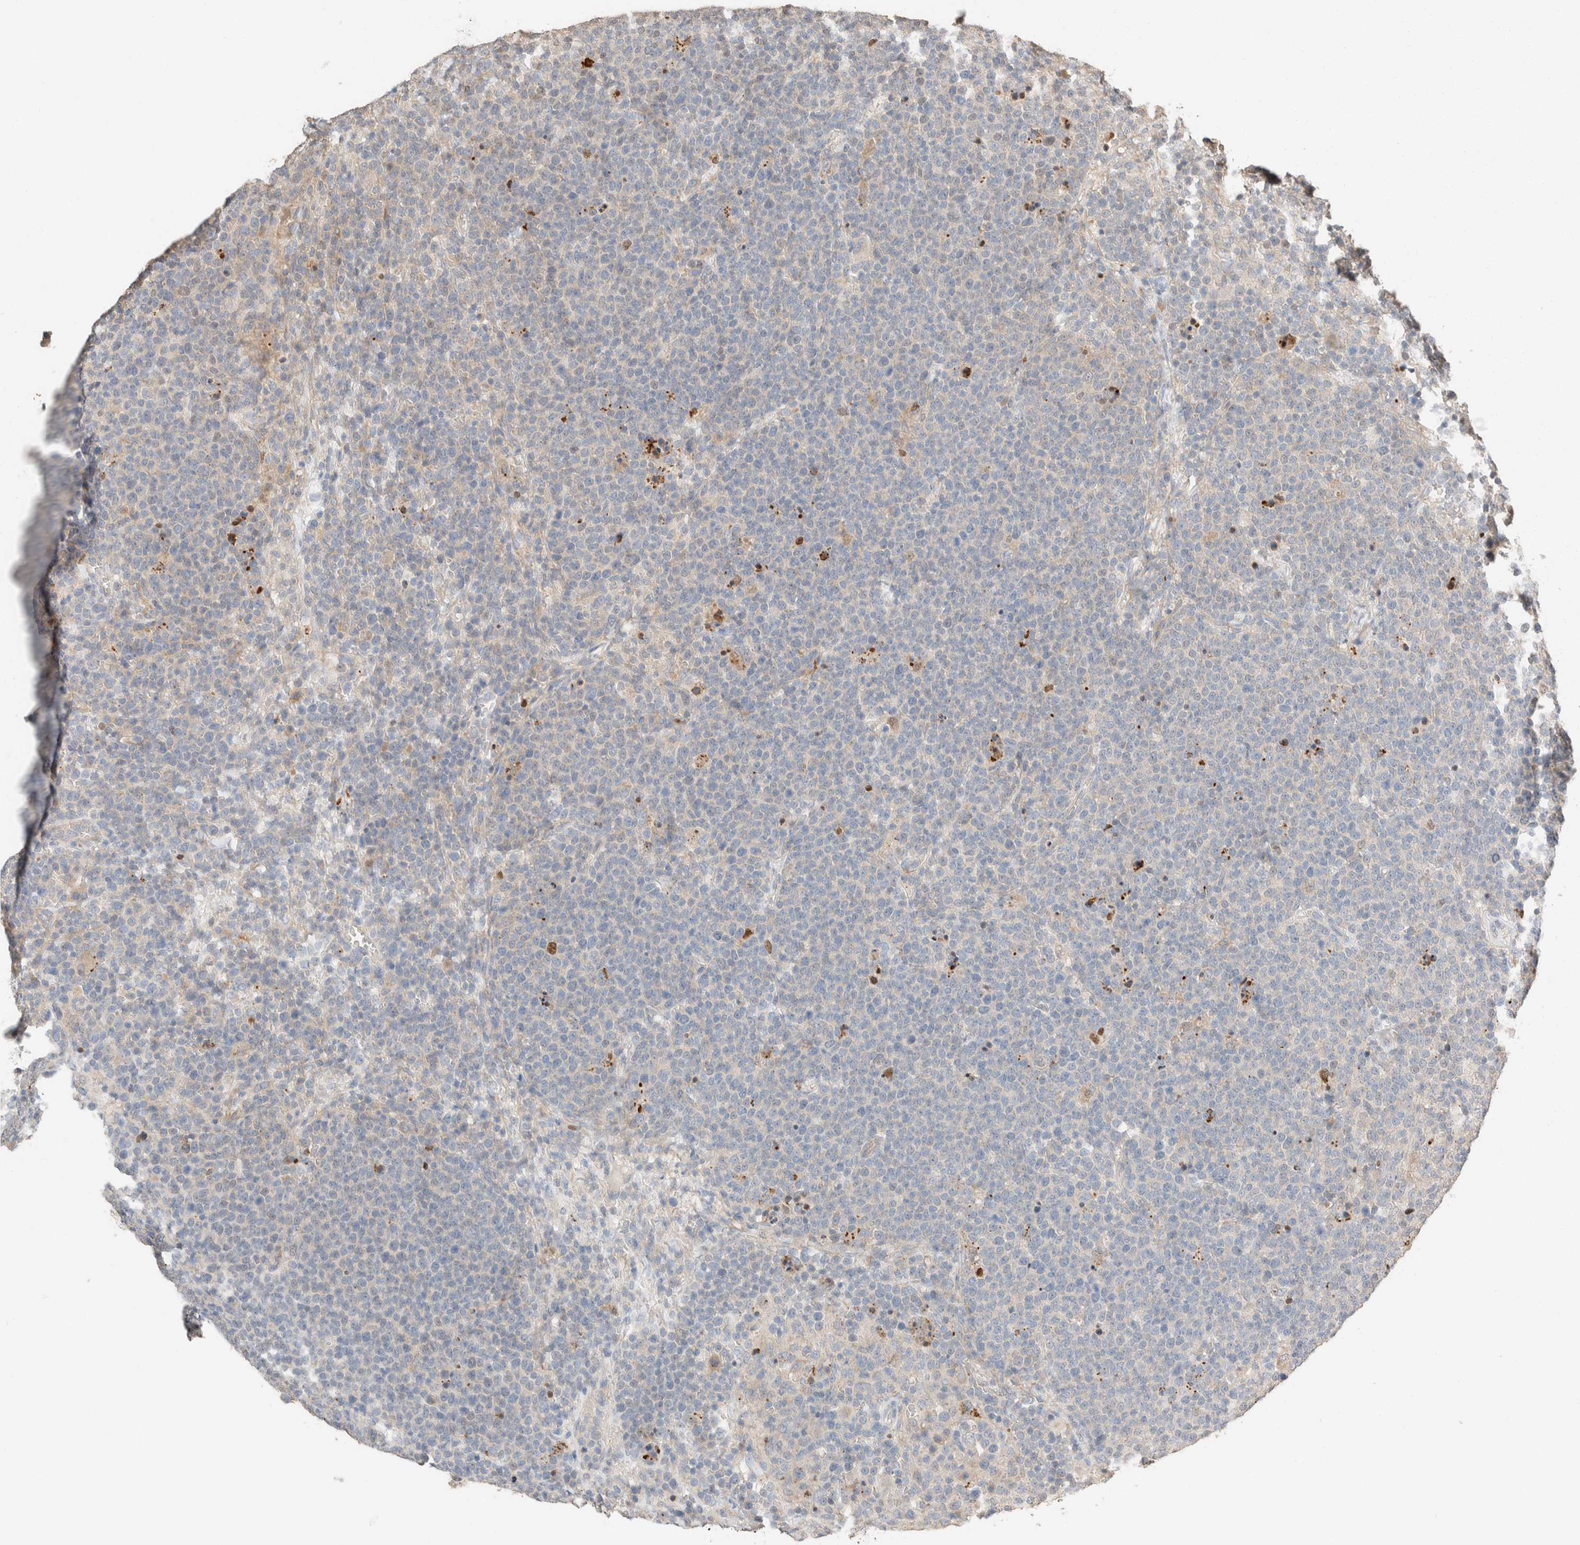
{"staining": {"intensity": "negative", "quantity": "none", "location": "none"}, "tissue": "lymphoma", "cell_type": "Tumor cells", "image_type": "cancer", "snomed": [{"axis": "morphology", "description": "Malignant lymphoma, non-Hodgkin's type, High grade"}, {"axis": "topography", "description": "Lymph node"}], "caption": "Immunohistochemistry (IHC) of malignant lymphoma, non-Hodgkin's type (high-grade) demonstrates no expression in tumor cells.", "gene": "TUBD1", "patient": {"sex": "male", "age": 61}}